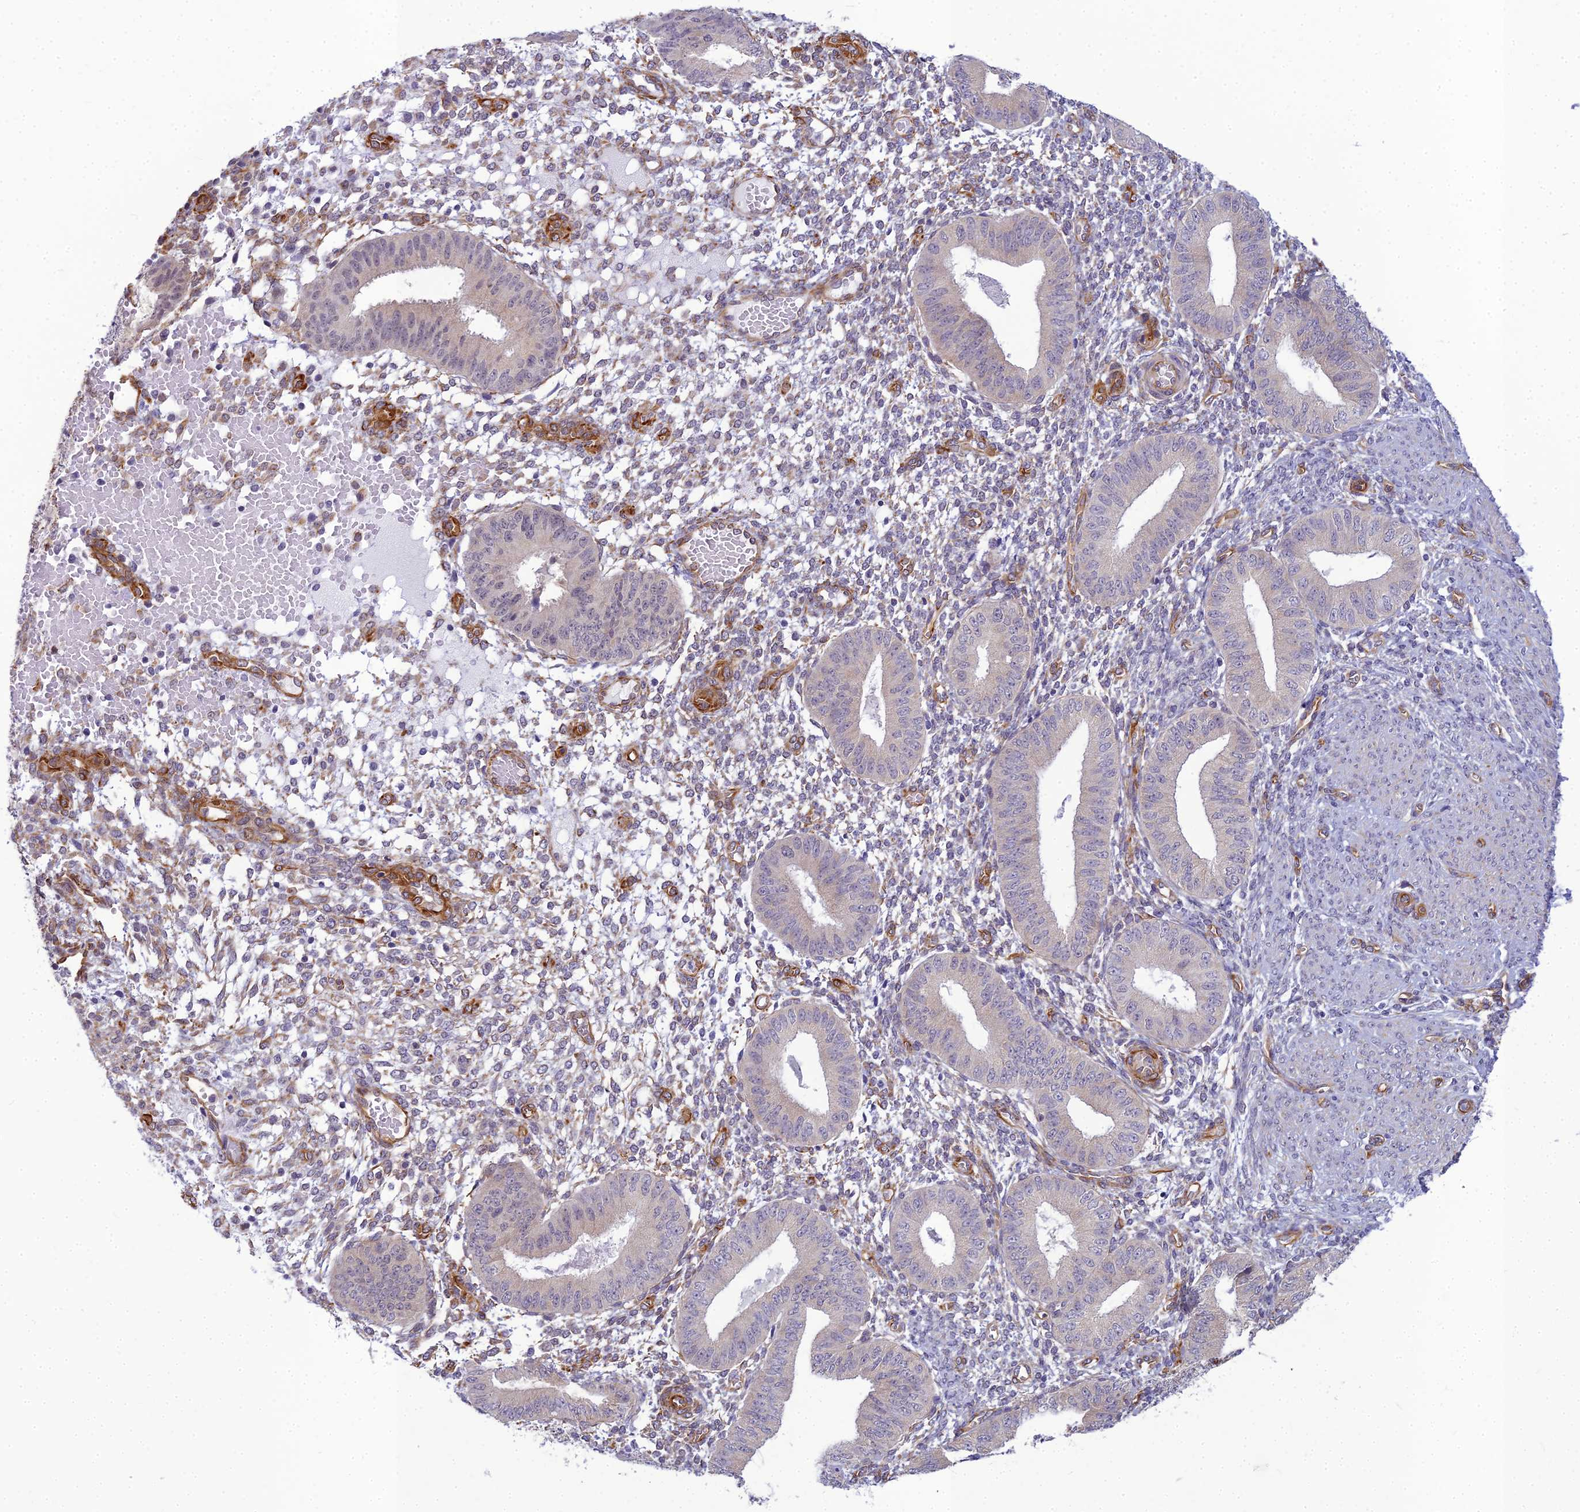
{"staining": {"intensity": "weak", "quantity": "25%-75%", "location": "cytoplasmic/membranous"}, "tissue": "endometrium", "cell_type": "Cells in endometrial stroma", "image_type": "normal", "snomed": [{"axis": "morphology", "description": "Normal tissue, NOS"}, {"axis": "topography", "description": "Endometrium"}], "caption": "A brown stain highlights weak cytoplasmic/membranous staining of a protein in cells in endometrial stroma of unremarkable human endometrium.", "gene": "RGL3", "patient": {"sex": "female", "age": 49}}